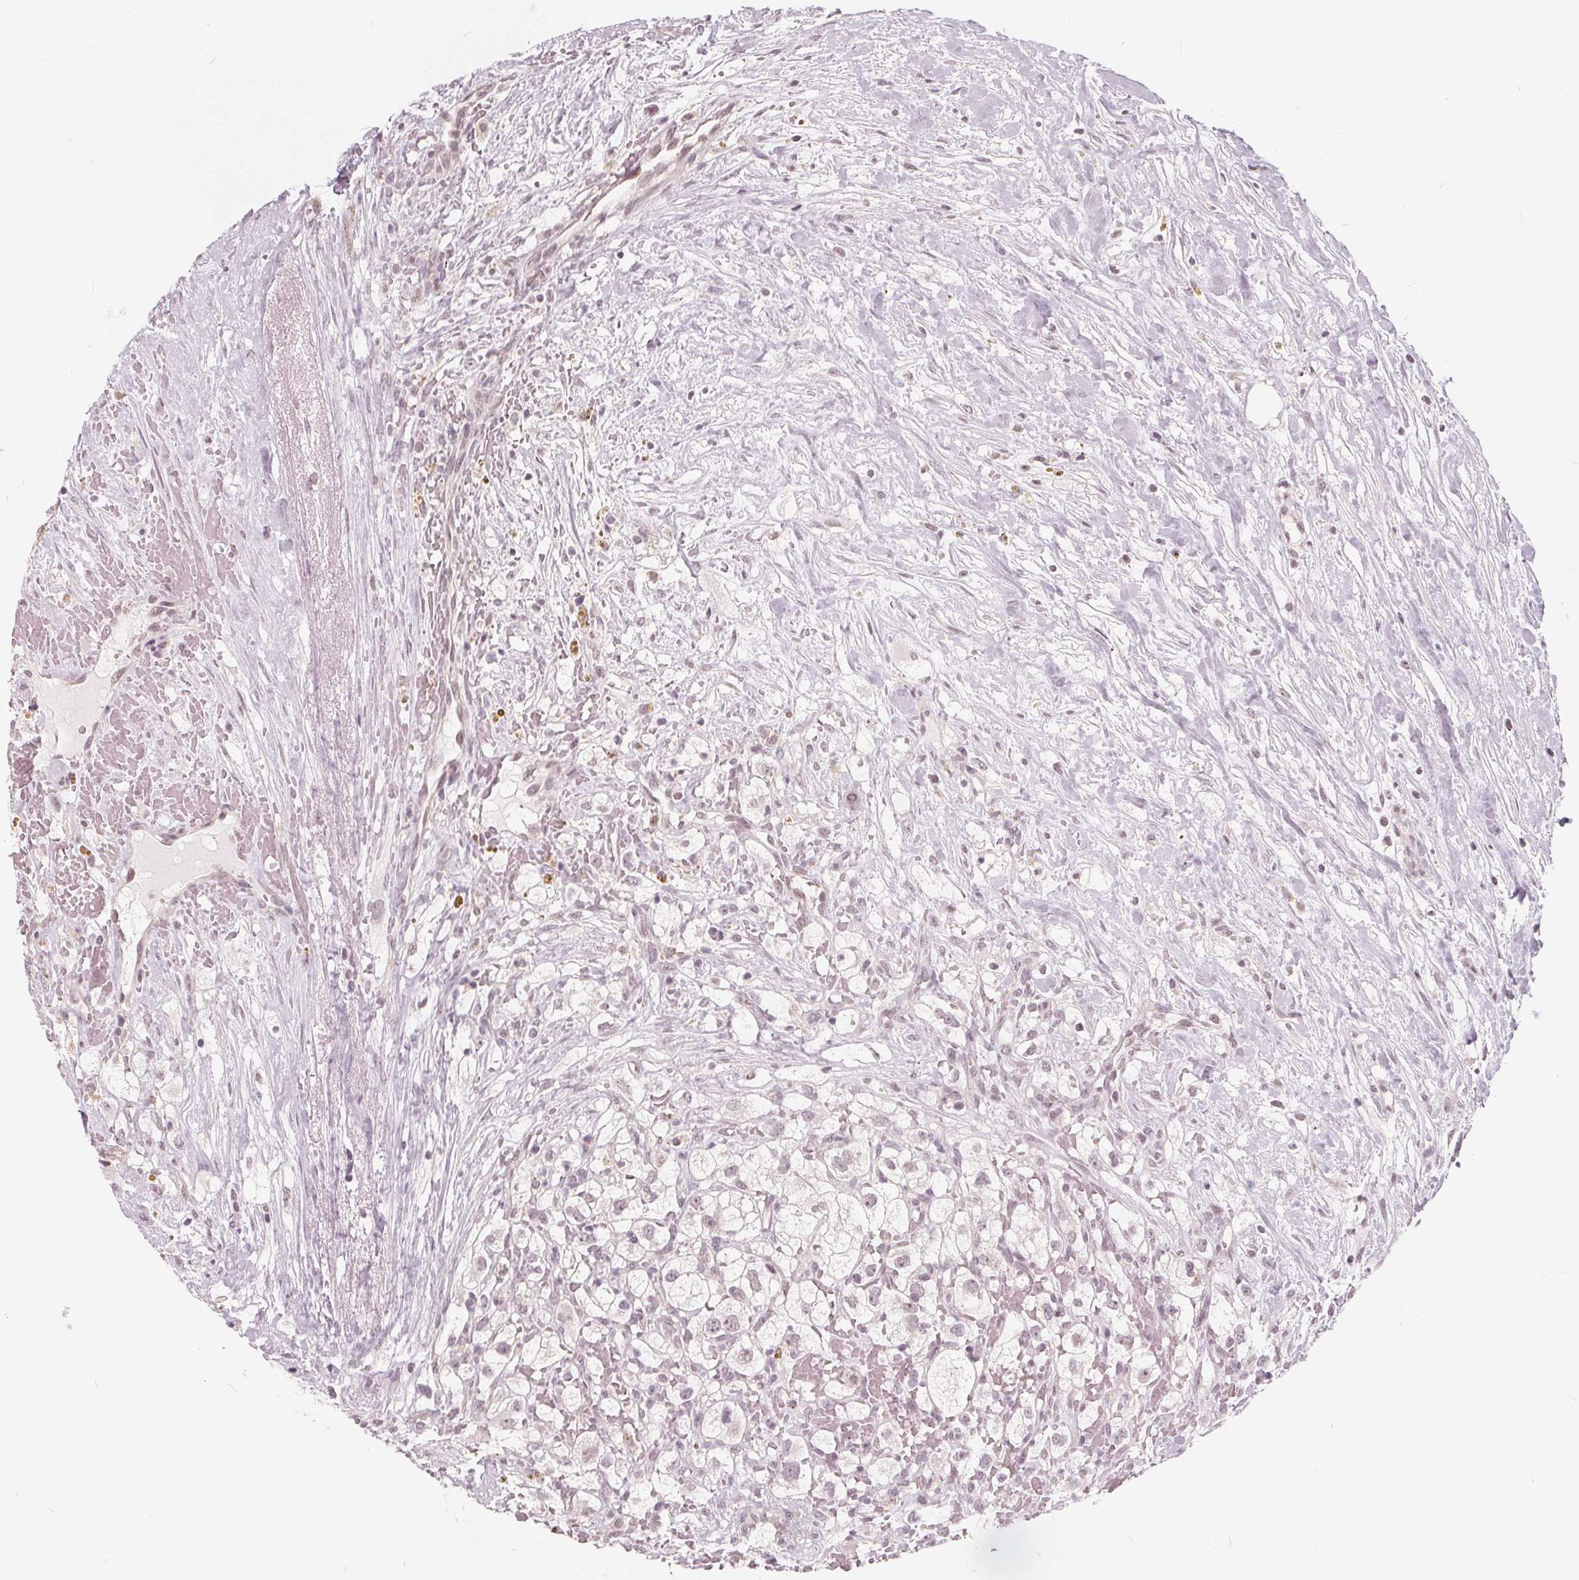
{"staining": {"intensity": "weak", "quantity": "<25%", "location": "nuclear"}, "tissue": "renal cancer", "cell_type": "Tumor cells", "image_type": "cancer", "snomed": [{"axis": "morphology", "description": "Adenocarcinoma, NOS"}, {"axis": "topography", "description": "Kidney"}], "caption": "Tumor cells are negative for brown protein staining in adenocarcinoma (renal).", "gene": "NUP210L", "patient": {"sex": "male", "age": 59}}